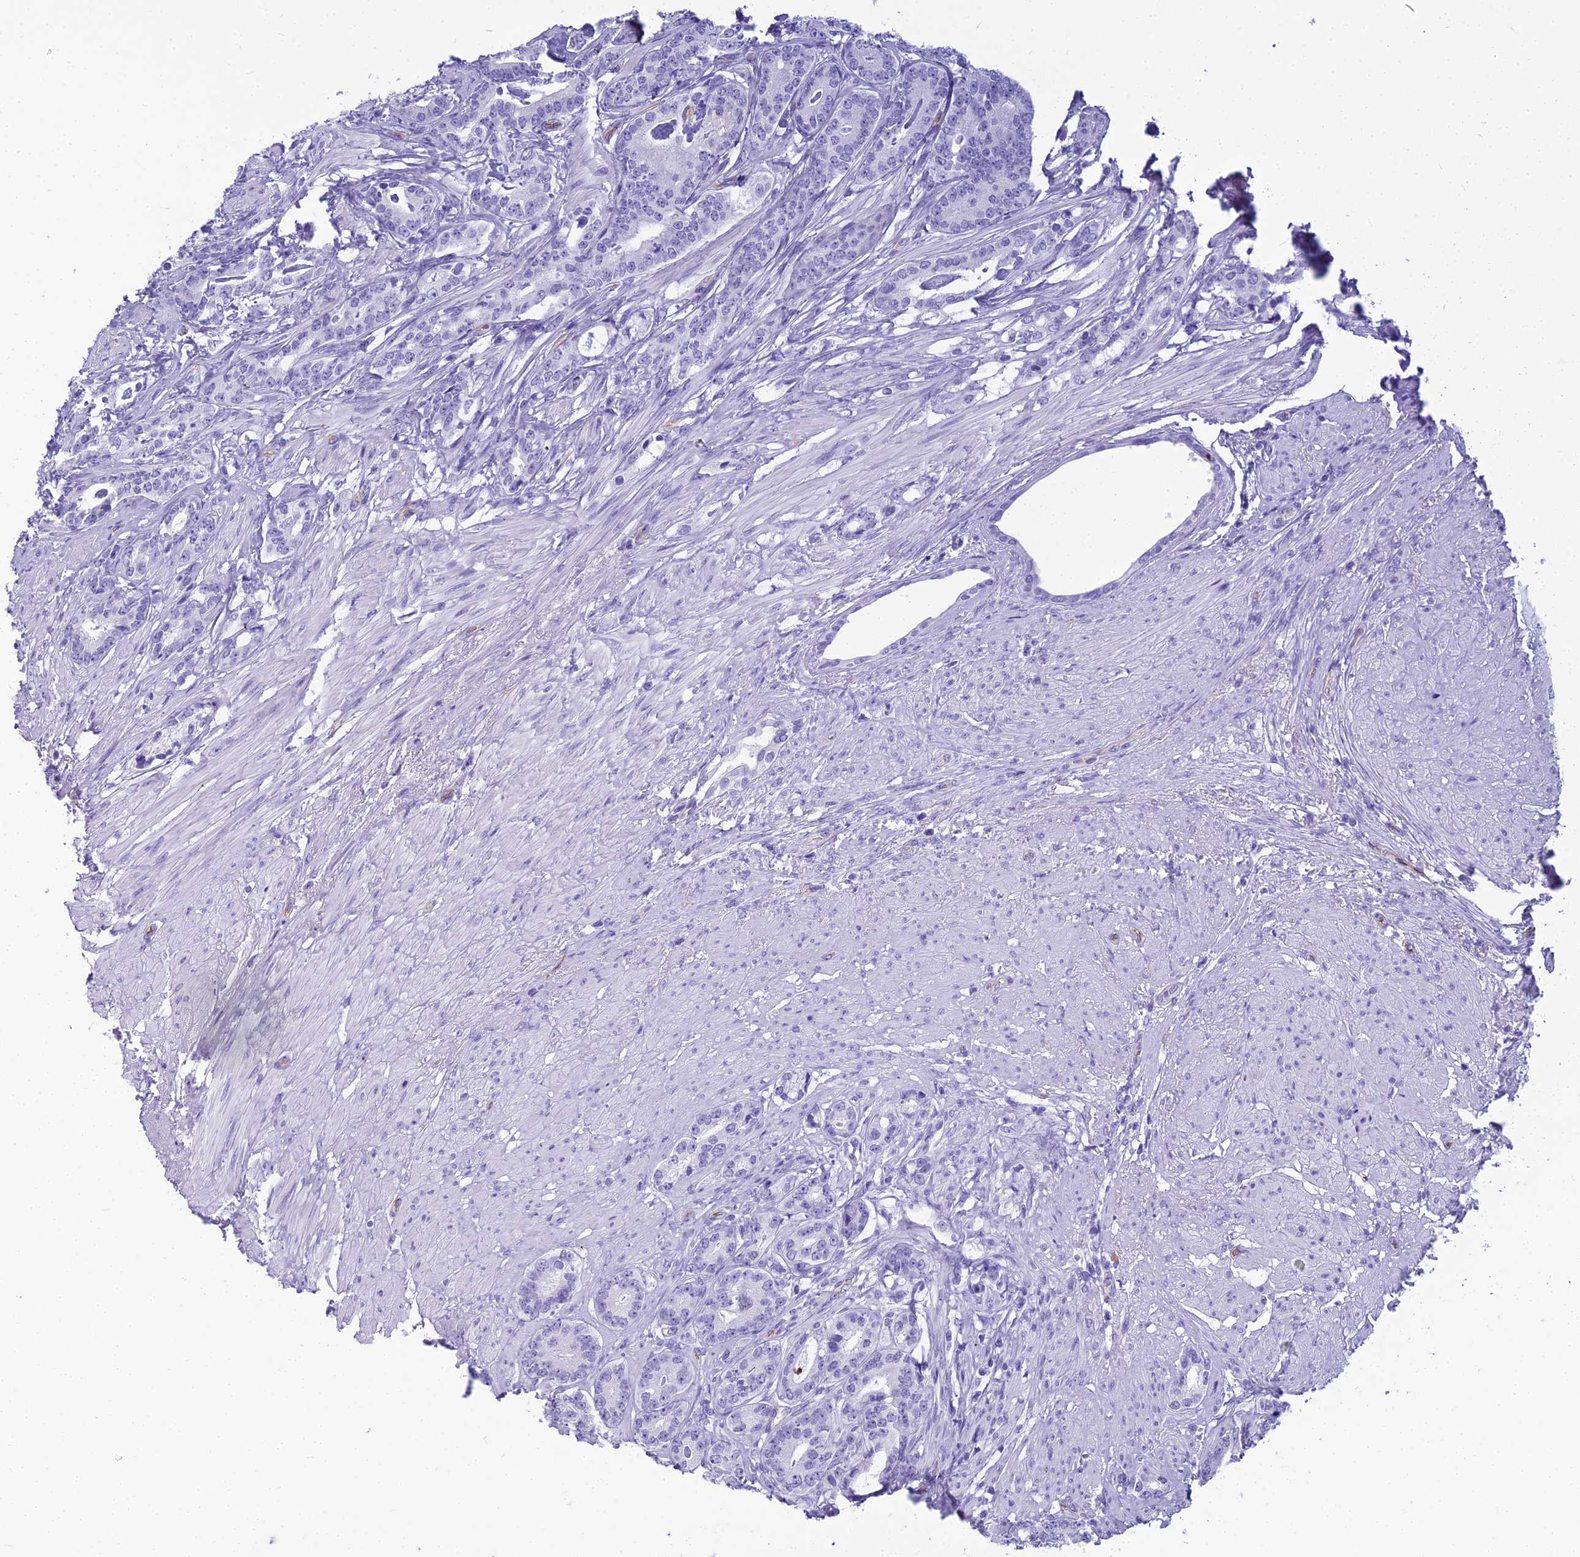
{"staining": {"intensity": "negative", "quantity": "none", "location": "none"}, "tissue": "prostate cancer", "cell_type": "Tumor cells", "image_type": "cancer", "snomed": [{"axis": "morphology", "description": "Adenocarcinoma, Low grade"}, {"axis": "topography", "description": "Prostate"}], "caption": "This is an immunohistochemistry photomicrograph of human prostate low-grade adenocarcinoma. There is no positivity in tumor cells.", "gene": "NINJ1", "patient": {"sex": "male", "age": 71}}